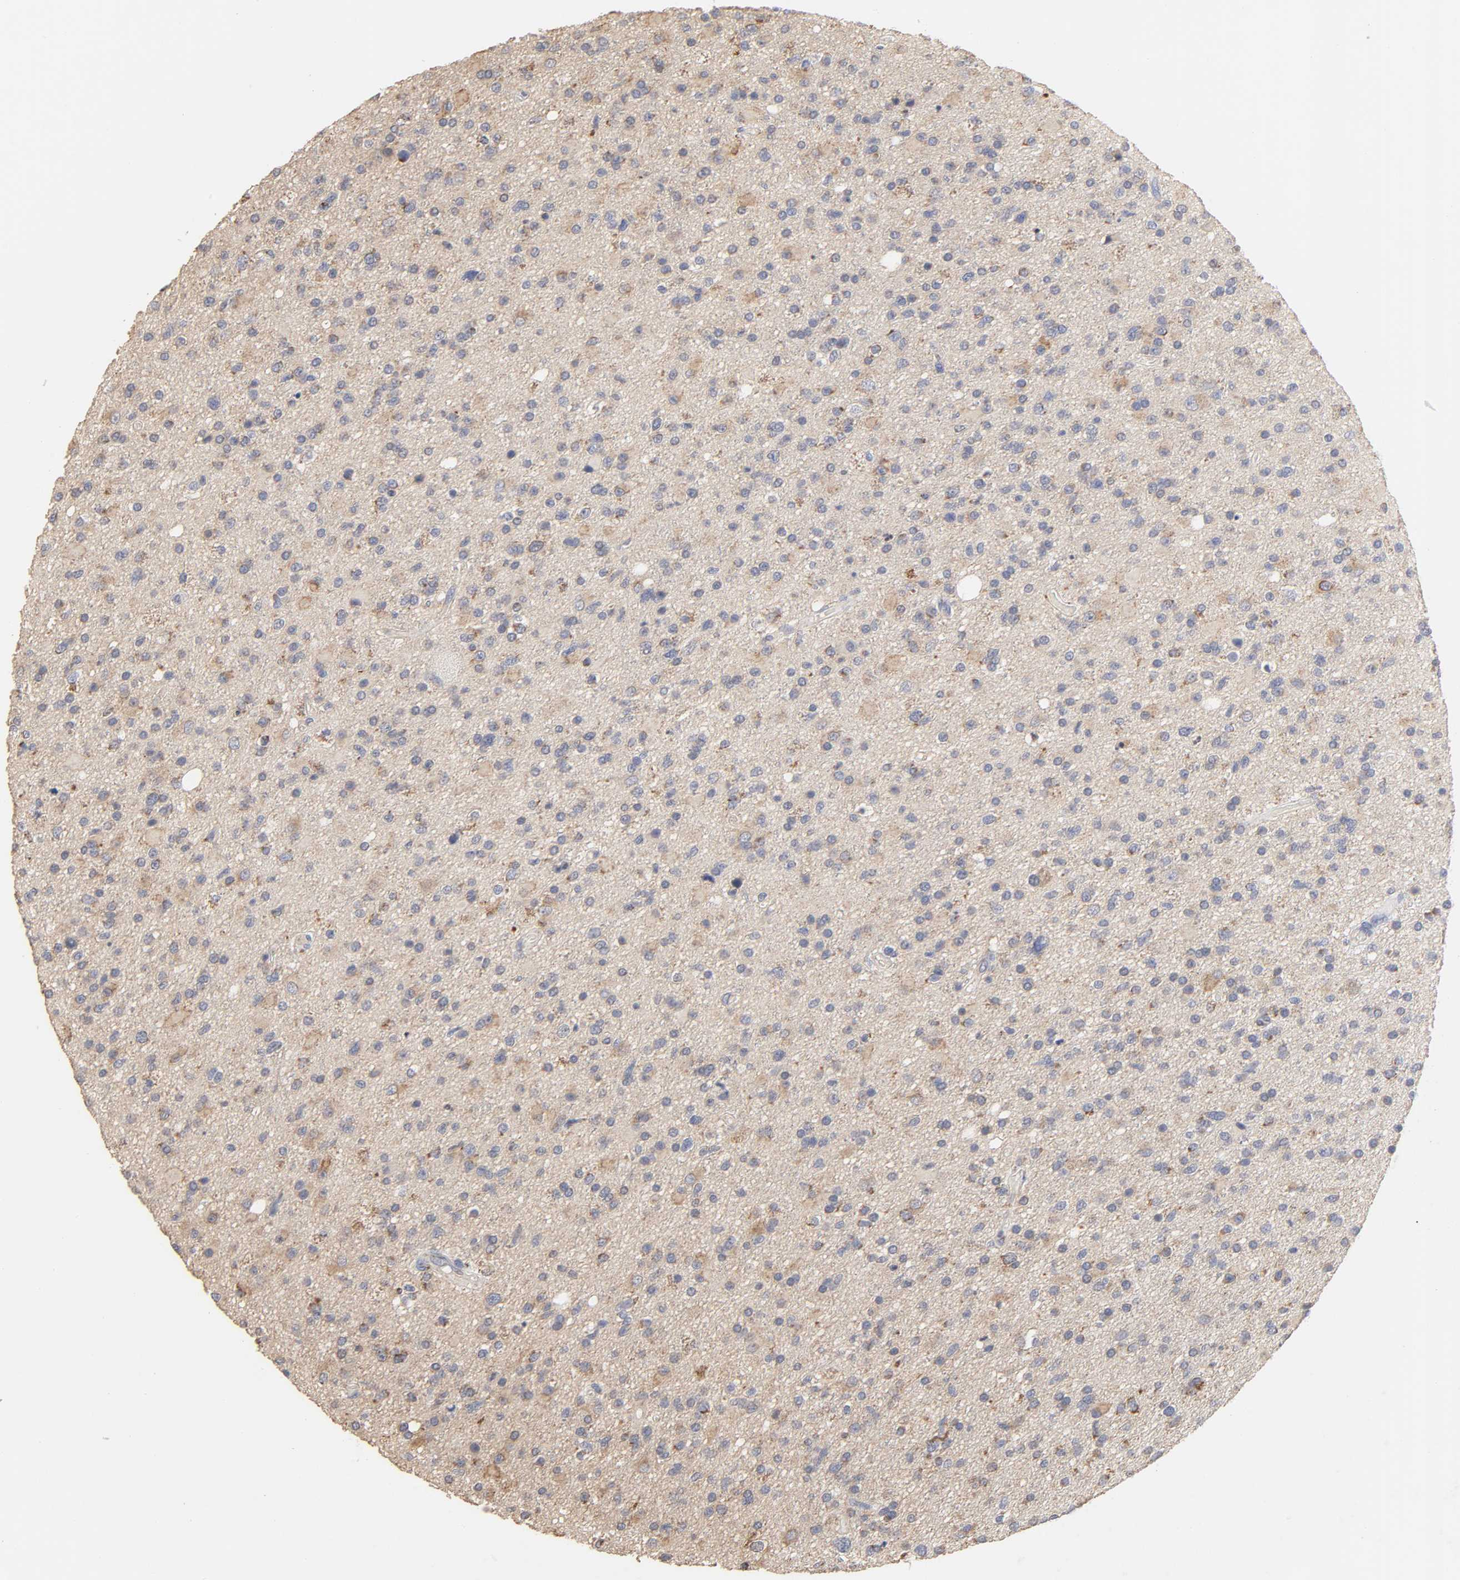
{"staining": {"intensity": "moderate", "quantity": "25%-75%", "location": "cytoplasmic/membranous"}, "tissue": "glioma", "cell_type": "Tumor cells", "image_type": "cancer", "snomed": [{"axis": "morphology", "description": "Glioma, malignant, High grade"}, {"axis": "topography", "description": "Brain"}], "caption": "Glioma tissue displays moderate cytoplasmic/membranous positivity in about 25%-75% of tumor cells", "gene": "CYCS", "patient": {"sex": "male", "age": 33}}